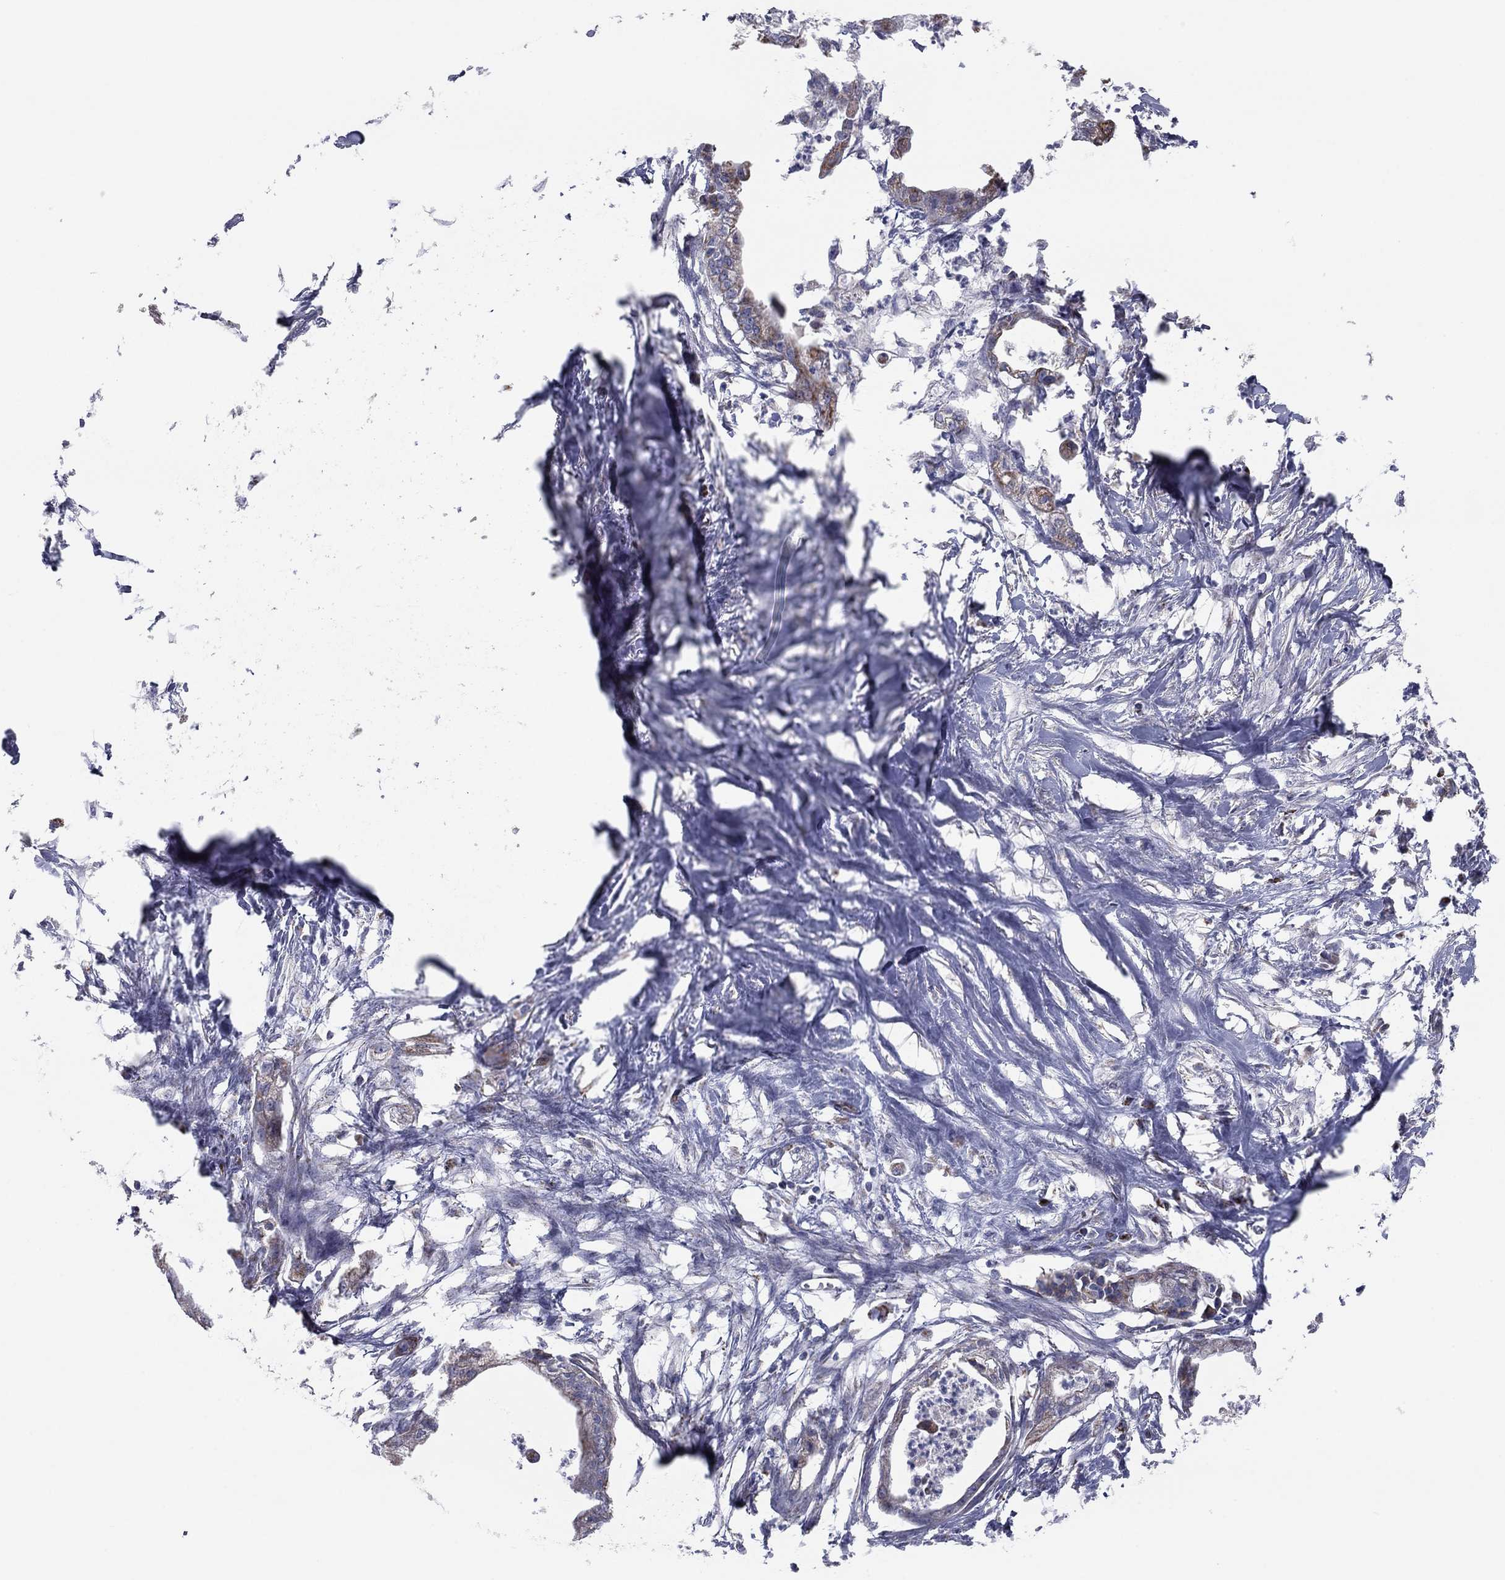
{"staining": {"intensity": "negative", "quantity": "none", "location": "none"}, "tissue": "pancreatic cancer", "cell_type": "Tumor cells", "image_type": "cancer", "snomed": [{"axis": "morphology", "description": "Normal tissue, NOS"}, {"axis": "morphology", "description": "Adenocarcinoma, NOS"}, {"axis": "topography", "description": "Pancreas"}], "caption": "A high-resolution micrograph shows immunohistochemistry (IHC) staining of pancreatic cancer (adenocarcinoma), which shows no significant positivity in tumor cells. (Immunohistochemistry, brightfield microscopy, high magnification).", "gene": "NDUFV1", "patient": {"sex": "female", "age": 58}}